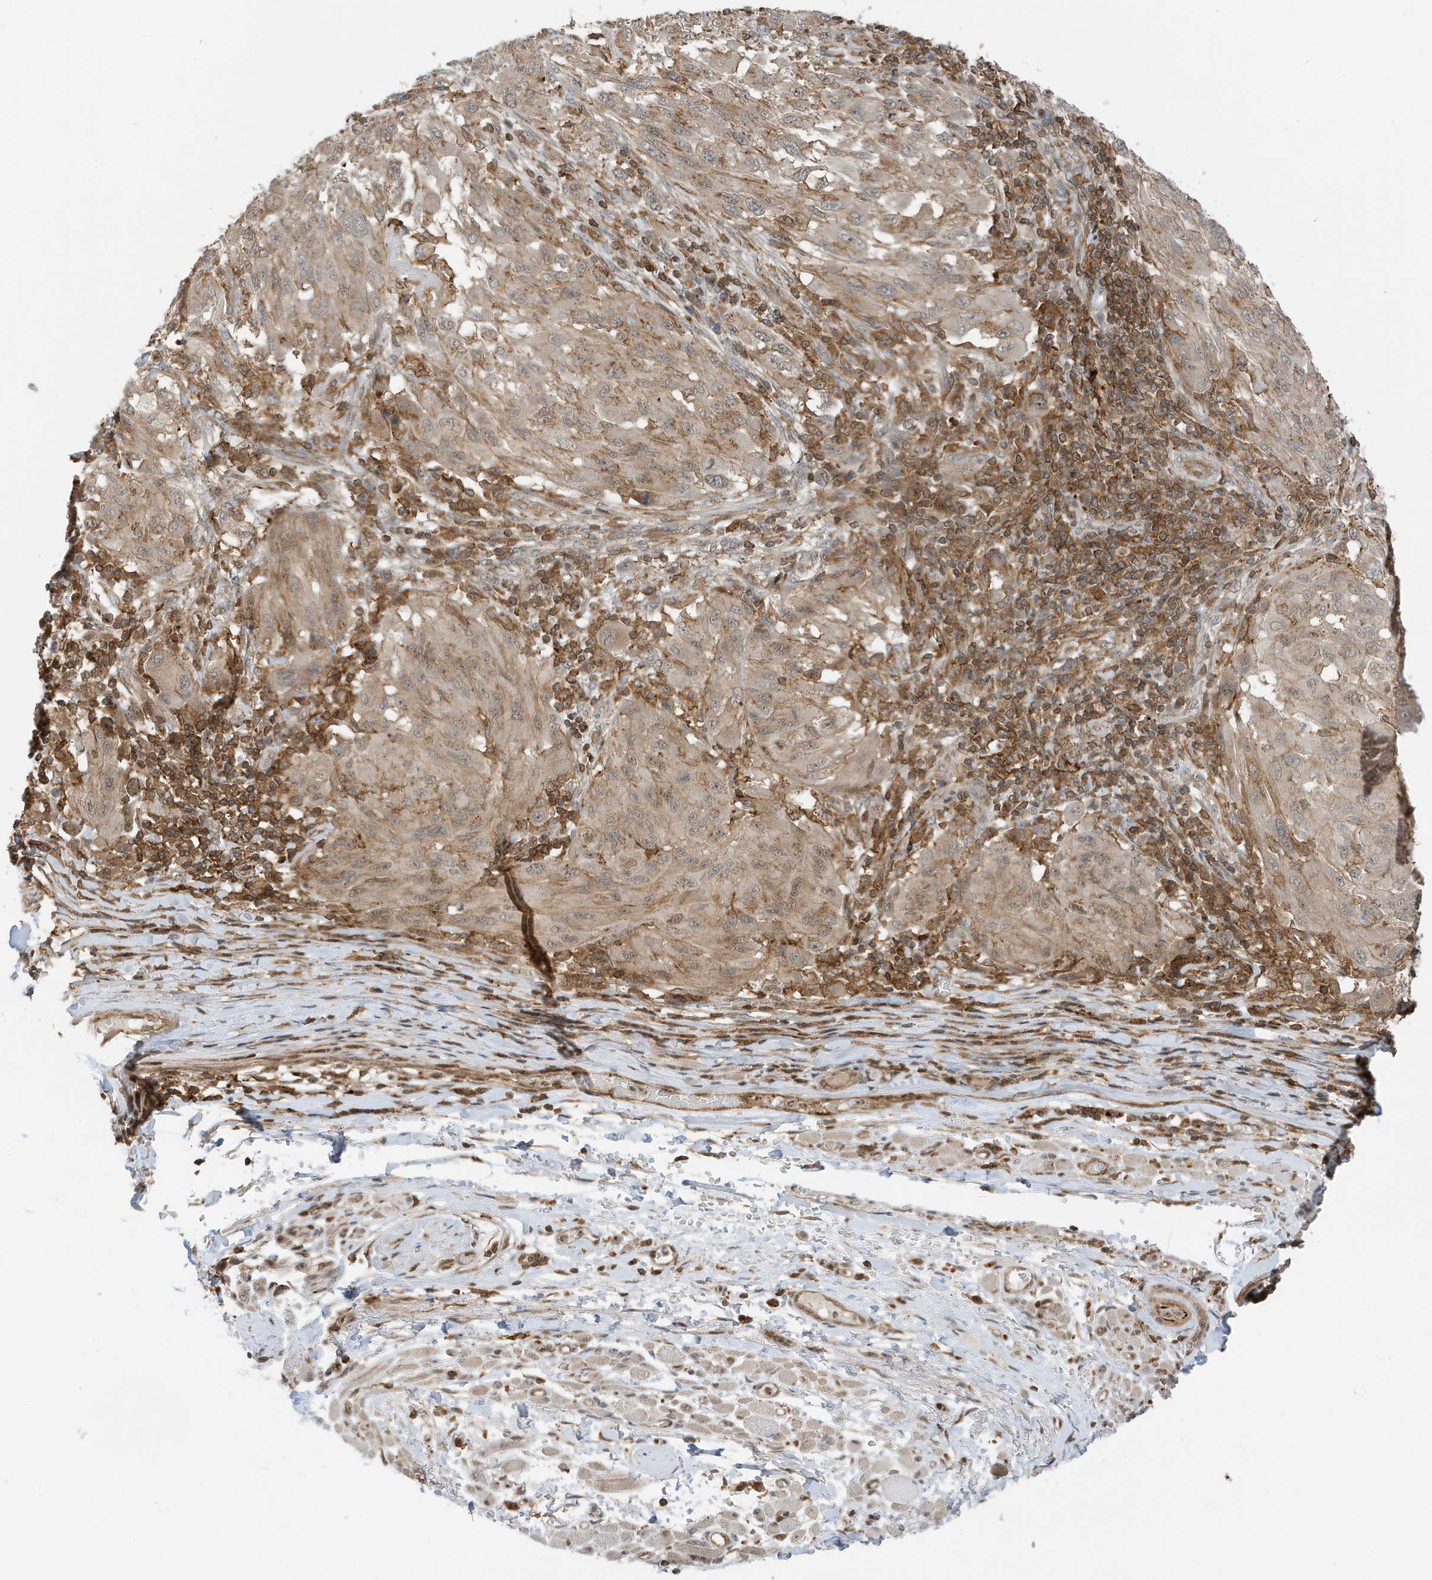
{"staining": {"intensity": "weak", "quantity": ">75%", "location": "cytoplasmic/membranous"}, "tissue": "melanoma", "cell_type": "Tumor cells", "image_type": "cancer", "snomed": [{"axis": "morphology", "description": "Malignant melanoma, NOS"}, {"axis": "topography", "description": "Skin"}], "caption": "DAB (3,3'-diaminobenzidine) immunohistochemical staining of human malignant melanoma demonstrates weak cytoplasmic/membranous protein positivity in approximately >75% of tumor cells.", "gene": "TATDN3", "patient": {"sex": "female", "age": 91}}